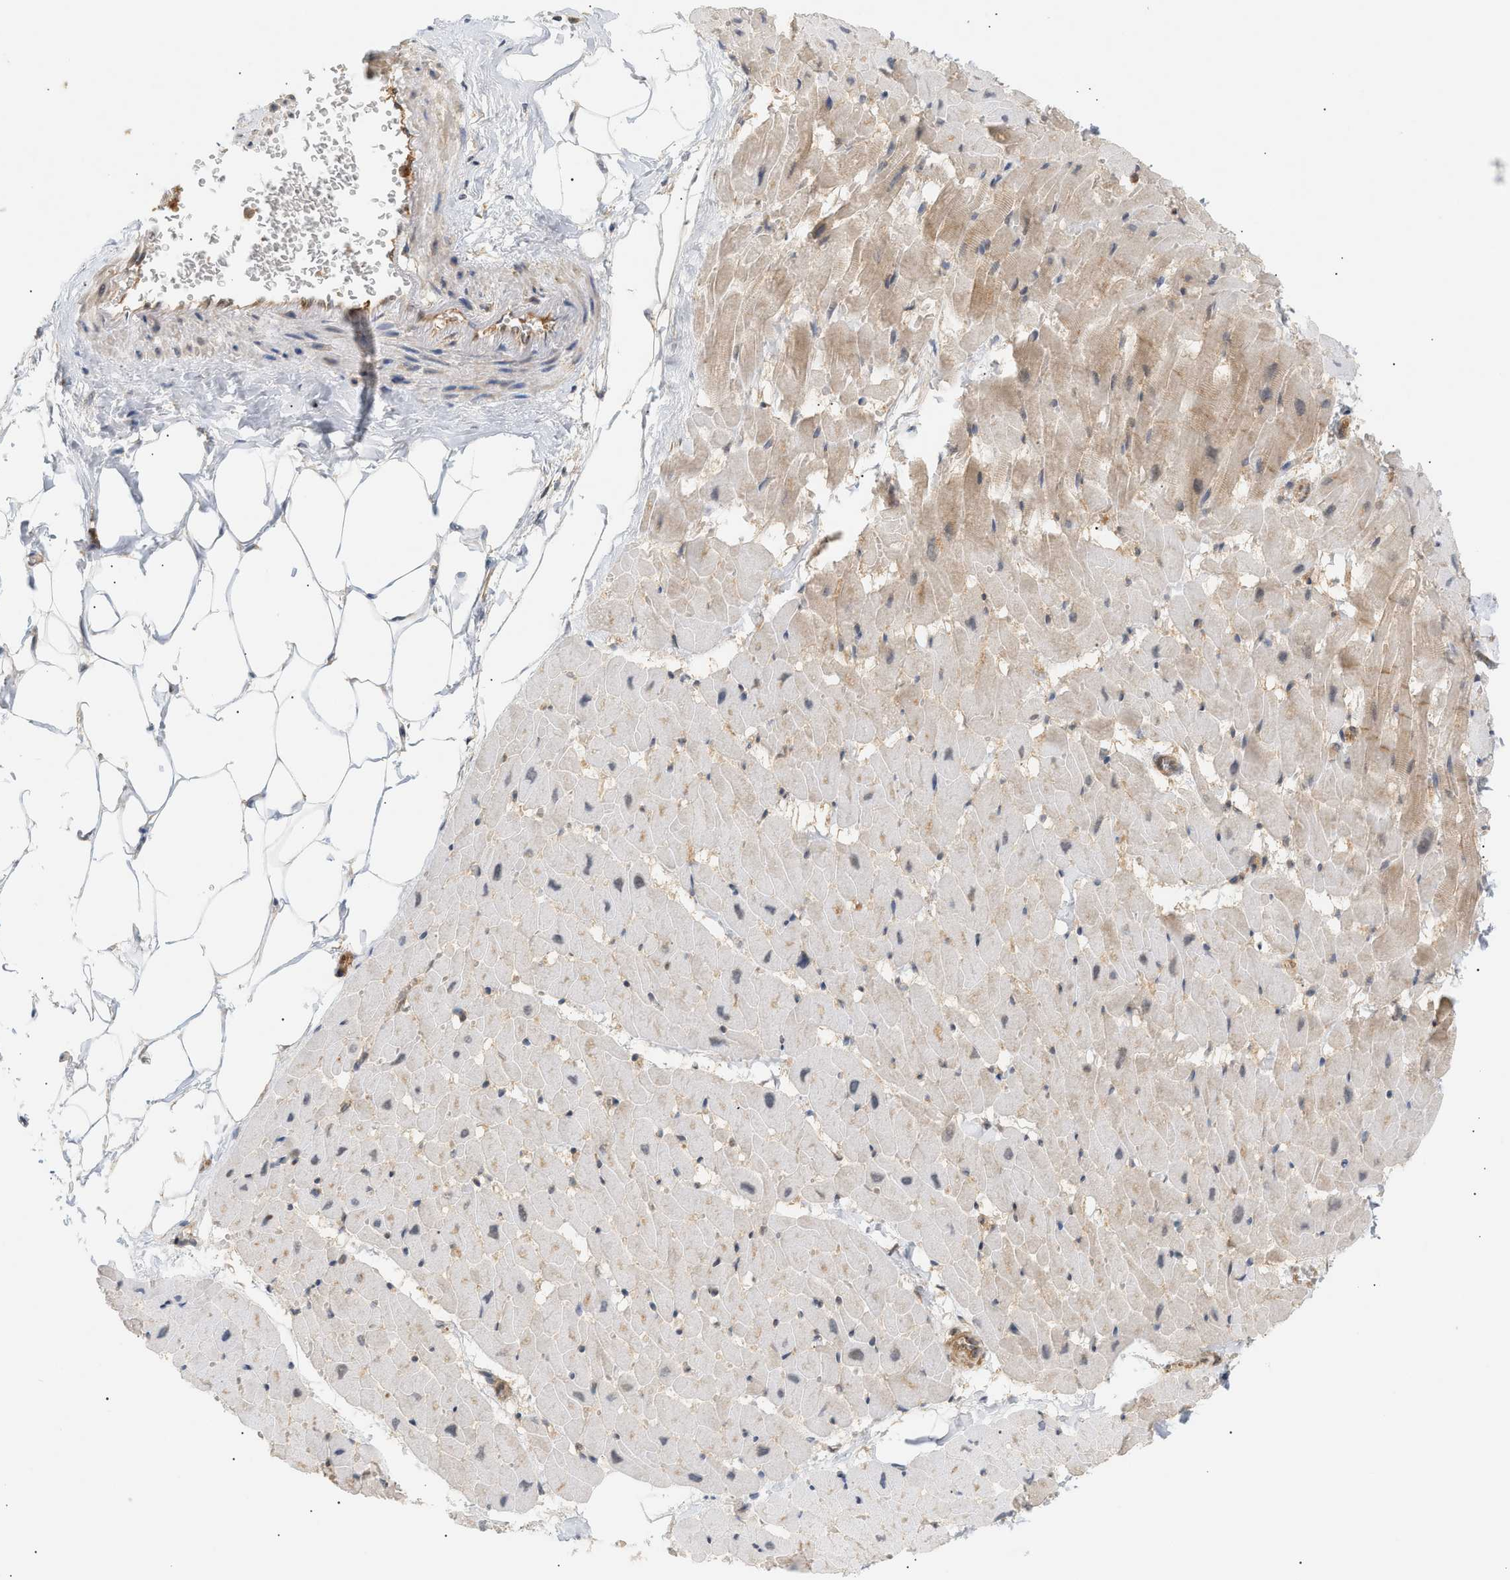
{"staining": {"intensity": "weak", "quantity": "<25%", "location": "cytoplasmic/membranous"}, "tissue": "heart muscle", "cell_type": "Cardiomyocytes", "image_type": "normal", "snomed": [{"axis": "morphology", "description": "Normal tissue, NOS"}, {"axis": "topography", "description": "Heart"}], "caption": "This is an IHC image of benign human heart muscle. There is no positivity in cardiomyocytes.", "gene": "SHC1", "patient": {"sex": "female", "age": 19}}